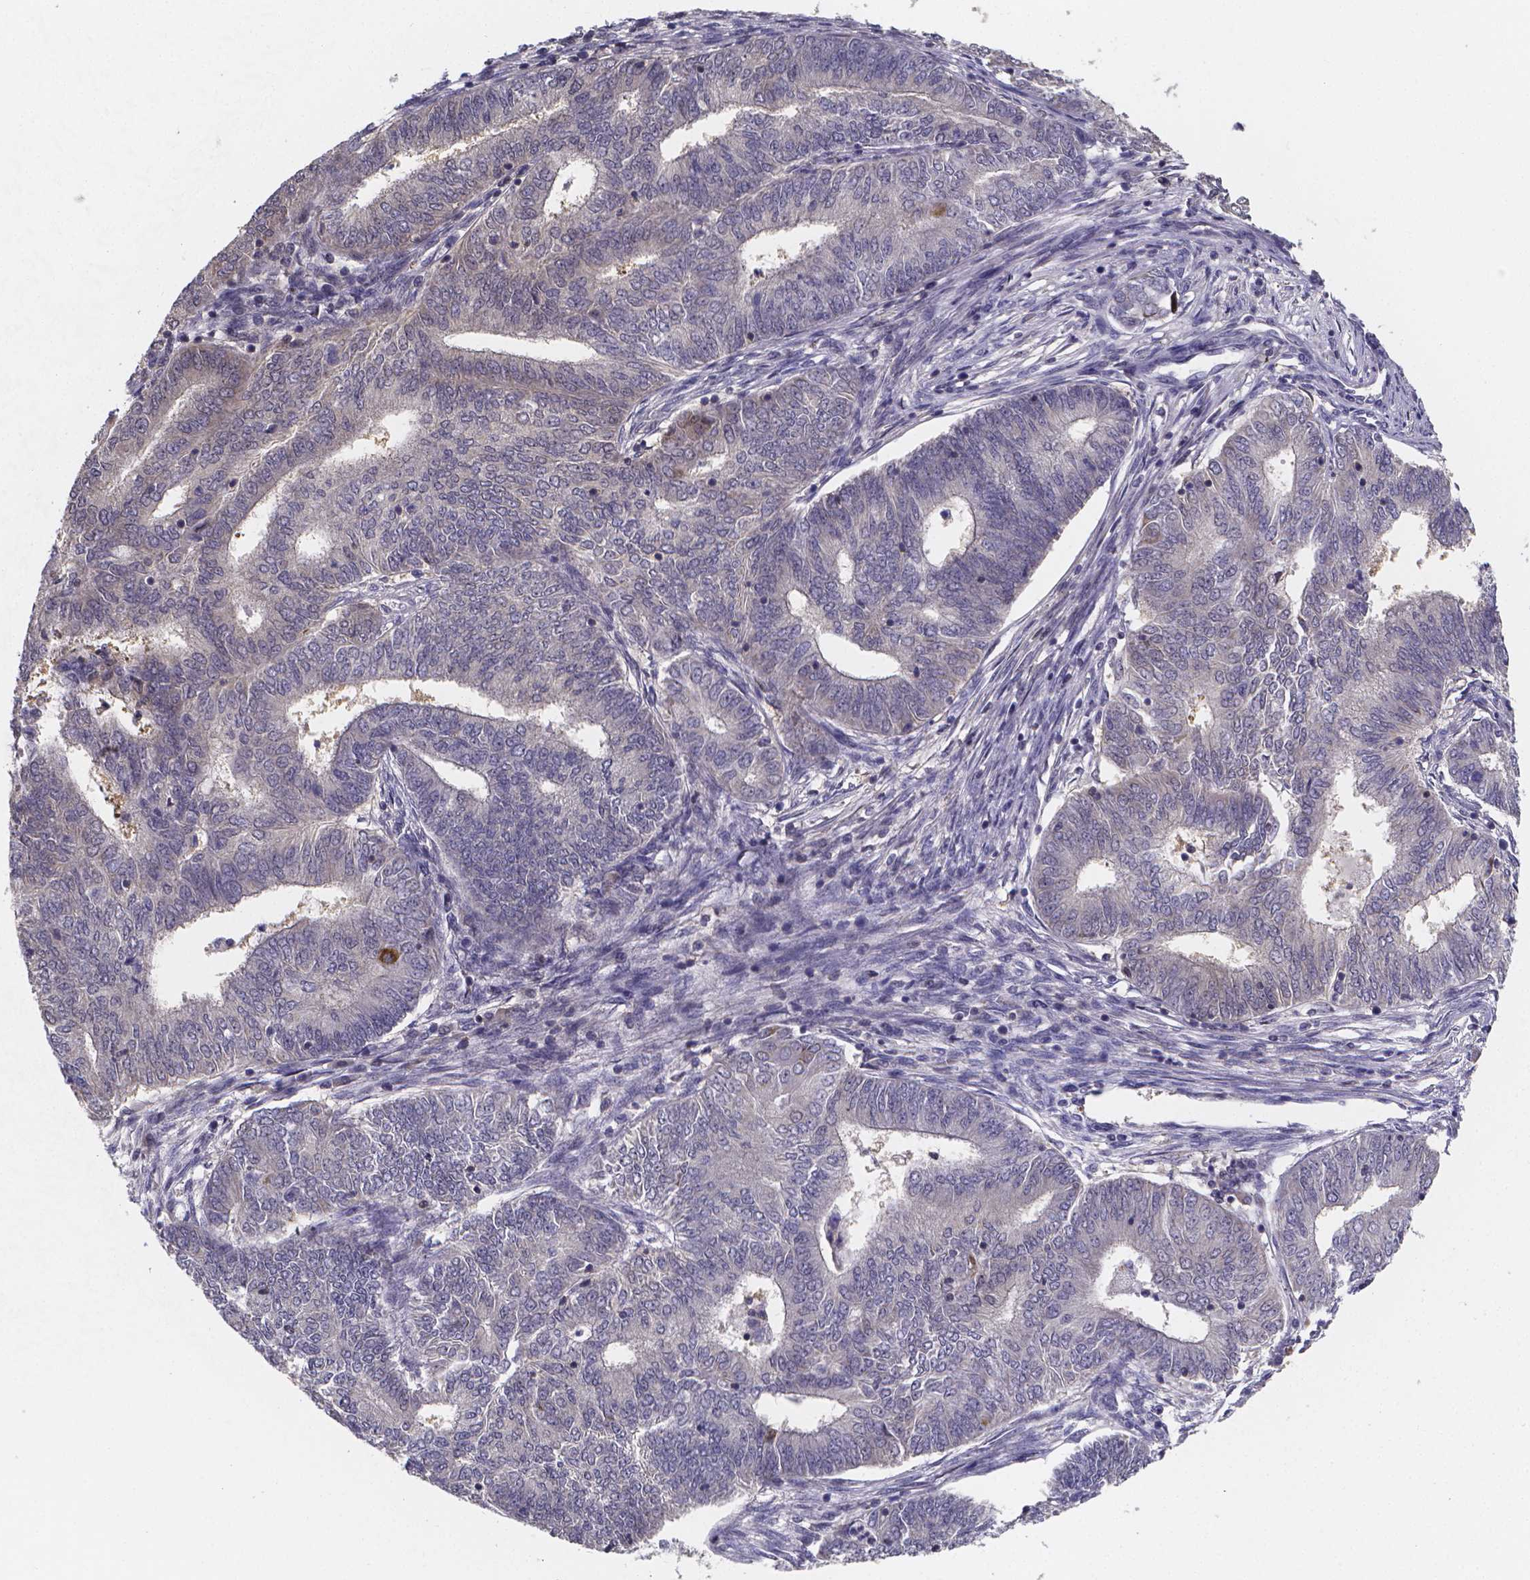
{"staining": {"intensity": "negative", "quantity": "none", "location": "none"}, "tissue": "endometrial cancer", "cell_type": "Tumor cells", "image_type": "cancer", "snomed": [{"axis": "morphology", "description": "Adenocarcinoma, NOS"}, {"axis": "topography", "description": "Endometrium"}], "caption": "Protein analysis of endometrial cancer (adenocarcinoma) demonstrates no significant staining in tumor cells.", "gene": "PAH", "patient": {"sex": "female", "age": 62}}